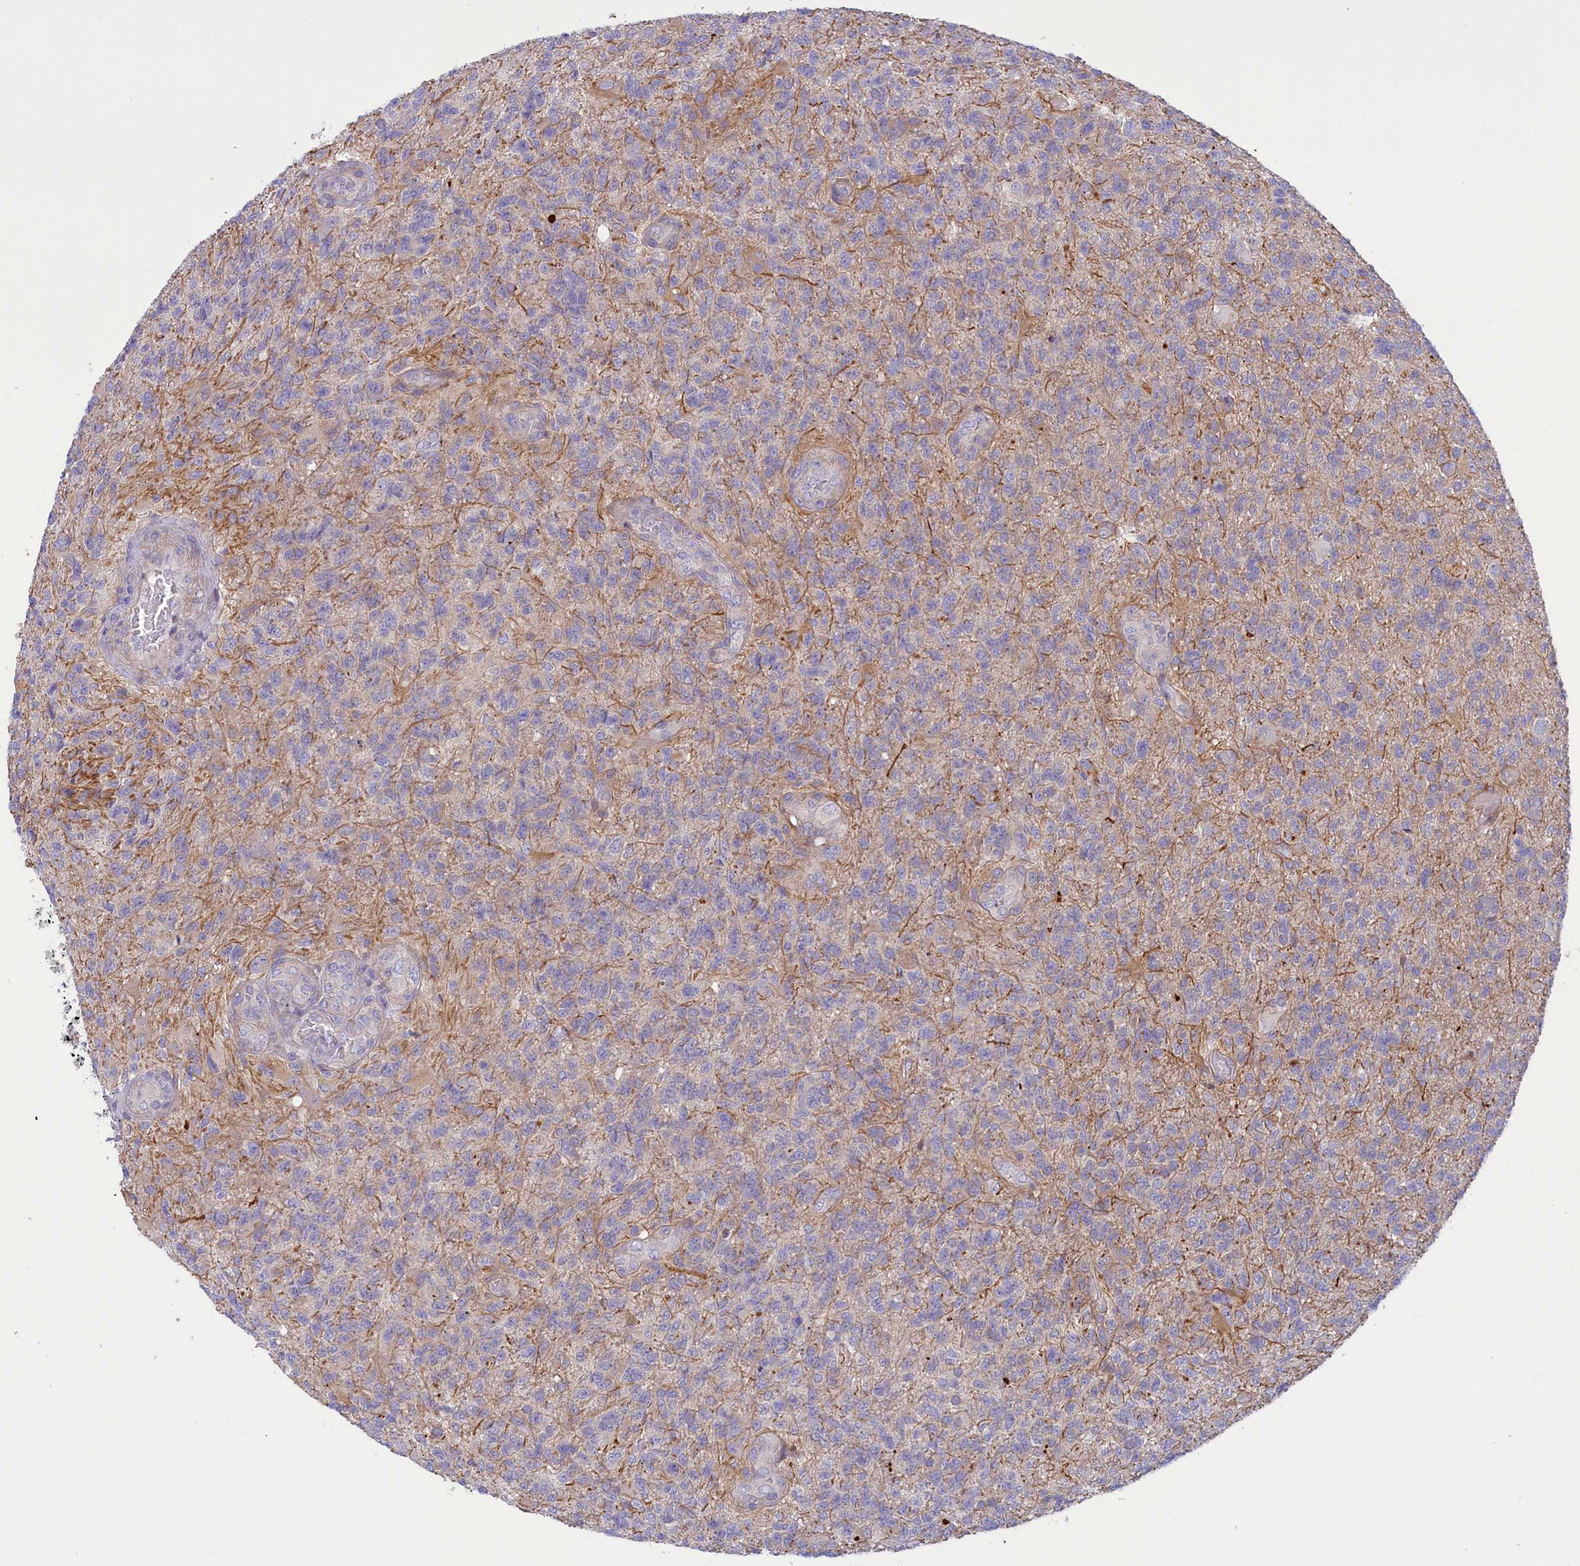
{"staining": {"intensity": "negative", "quantity": "none", "location": "none"}, "tissue": "glioma", "cell_type": "Tumor cells", "image_type": "cancer", "snomed": [{"axis": "morphology", "description": "Glioma, malignant, High grade"}, {"axis": "topography", "description": "Brain"}], "caption": "Immunohistochemical staining of glioma reveals no significant expression in tumor cells.", "gene": "CORO2A", "patient": {"sex": "male", "age": 56}}